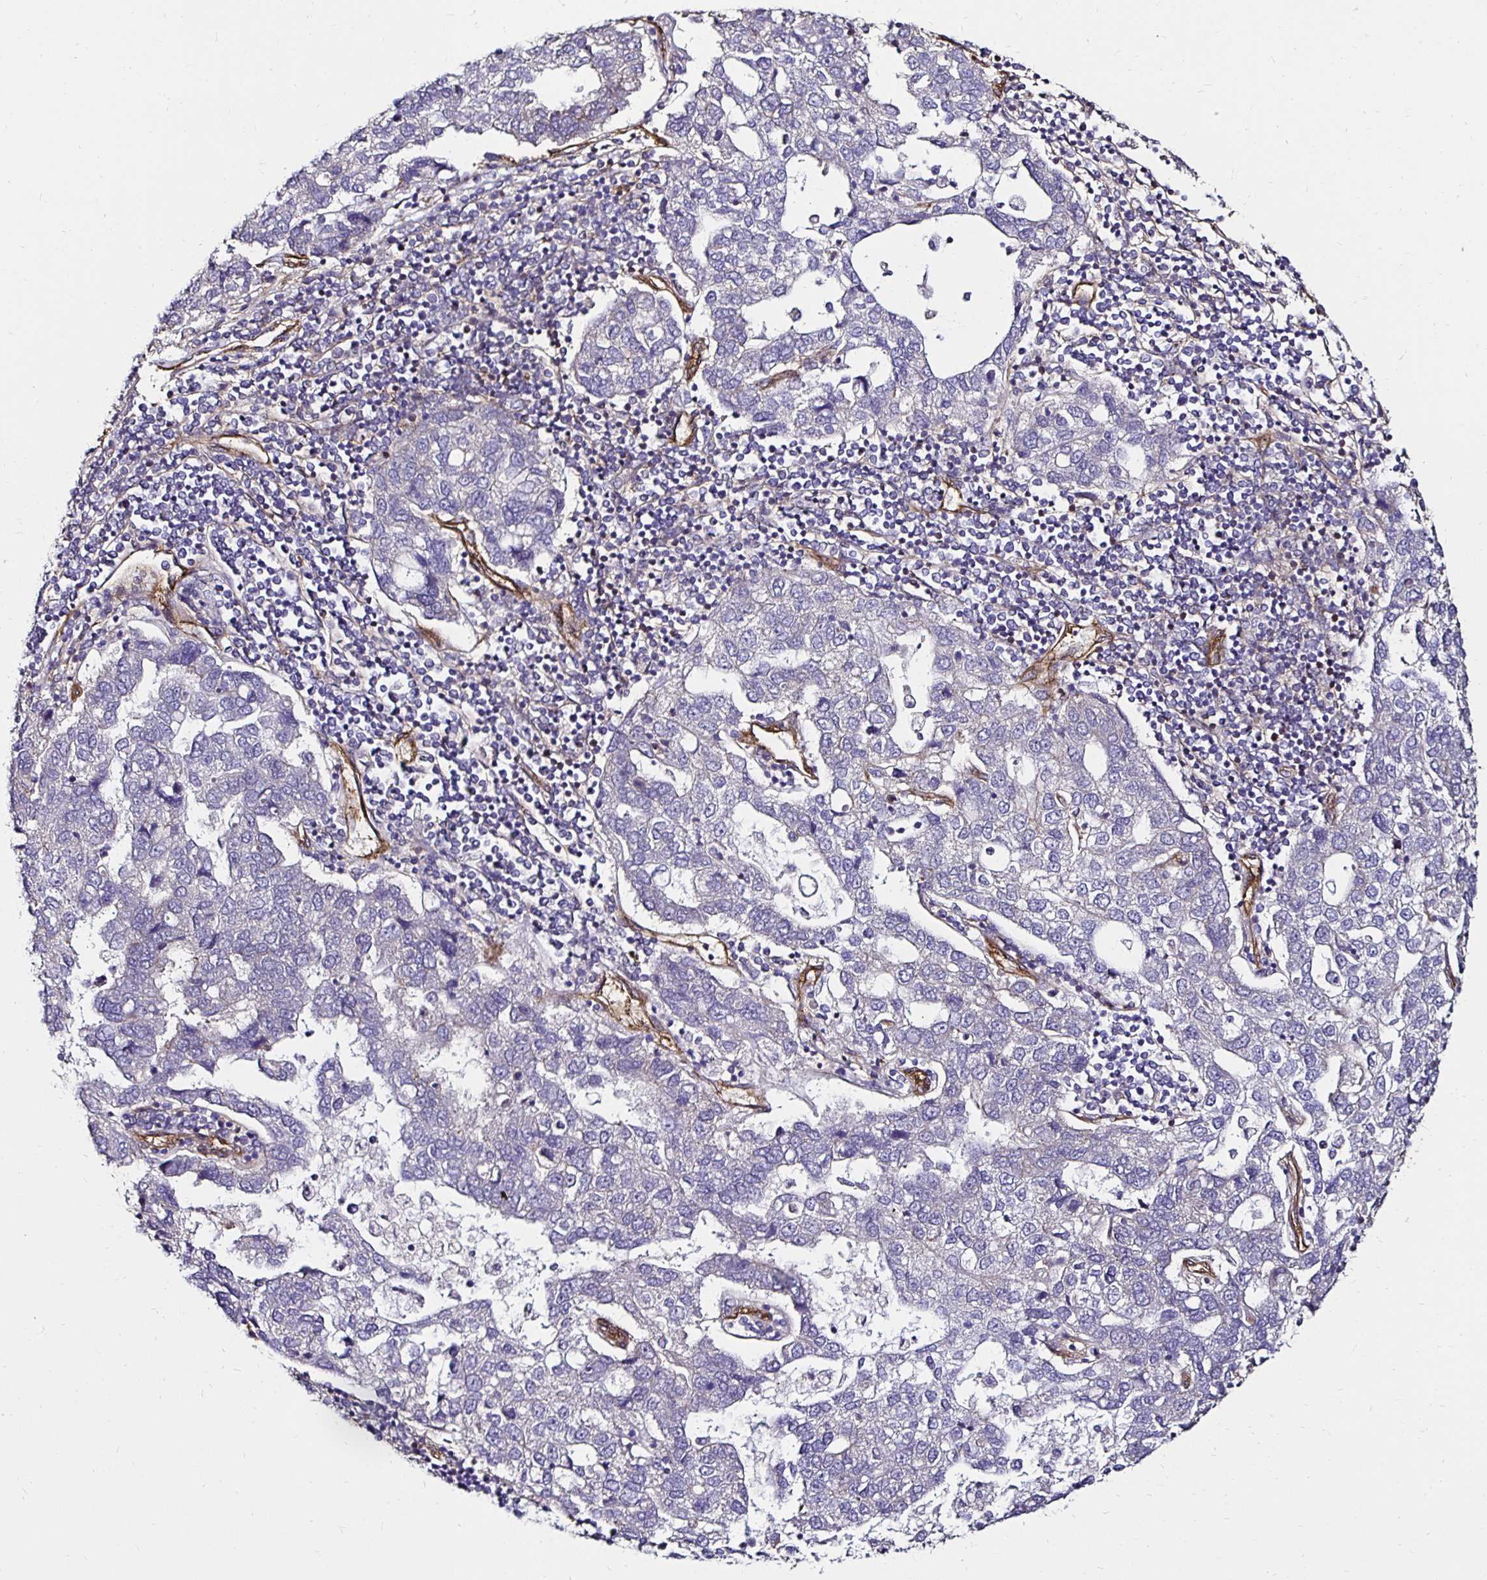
{"staining": {"intensity": "negative", "quantity": "none", "location": "none"}, "tissue": "pancreatic cancer", "cell_type": "Tumor cells", "image_type": "cancer", "snomed": [{"axis": "morphology", "description": "Adenocarcinoma, NOS"}, {"axis": "topography", "description": "Pancreas"}], "caption": "High power microscopy micrograph of an immunohistochemistry photomicrograph of adenocarcinoma (pancreatic), revealing no significant staining in tumor cells. The staining was performed using DAB (3,3'-diaminobenzidine) to visualize the protein expression in brown, while the nuclei were stained in blue with hematoxylin (Magnification: 20x).", "gene": "ITGB1", "patient": {"sex": "female", "age": 61}}